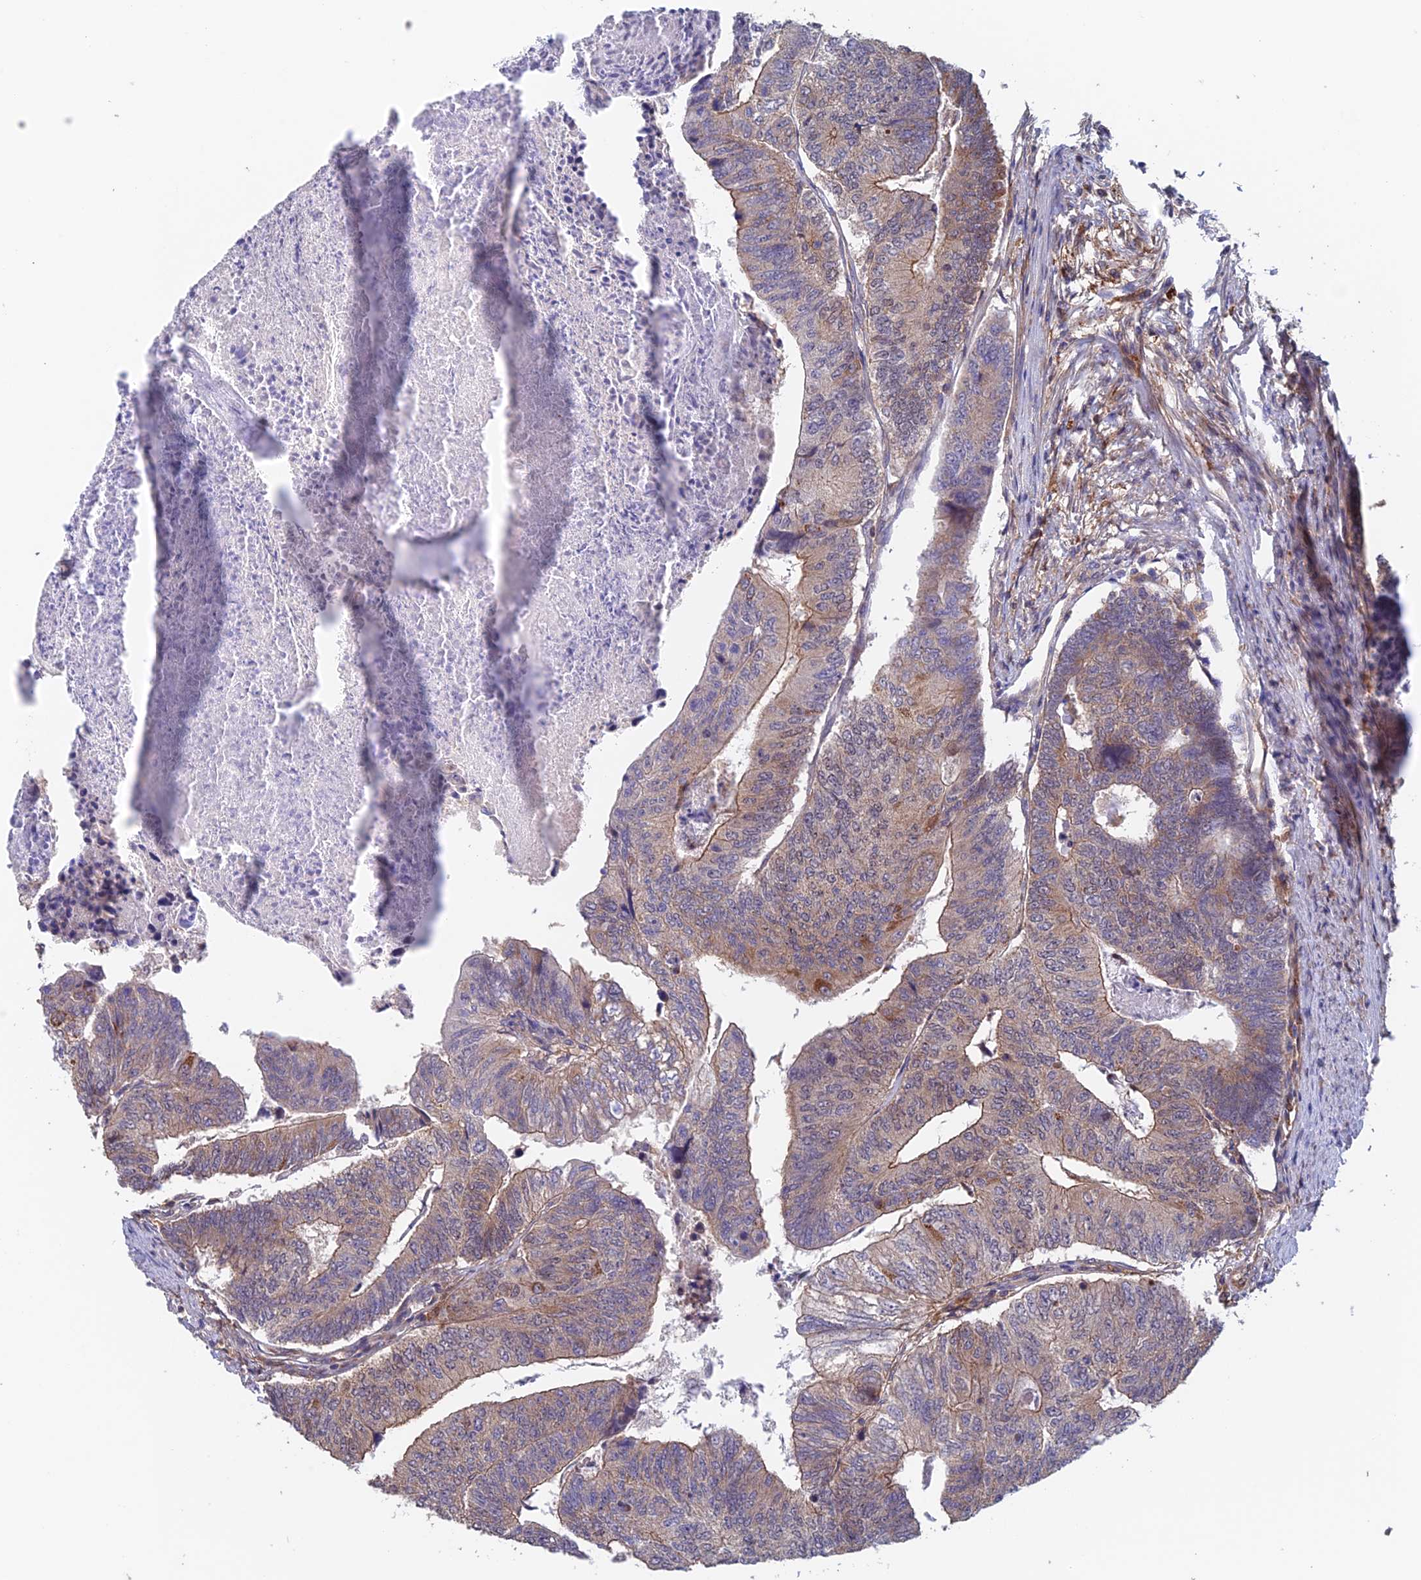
{"staining": {"intensity": "moderate", "quantity": ">75%", "location": "cytoplasmic/membranous"}, "tissue": "colorectal cancer", "cell_type": "Tumor cells", "image_type": "cancer", "snomed": [{"axis": "morphology", "description": "Adenocarcinoma, NOS"}, {"axis": "topography", "description": "Colon"}], "caption": "High-magnification brightfield microscopy of colorectal adenocarcinoma stained with DAB (brown) and counterstained with hematoxylin (blue). tumor cells exhibit moderate cytoplasmic/membranous expression is seen in about>75% of cells. (DAB = brown stain, brightfield microscopy at high magnification).", "gene": "NUDT16L1", "patient": {"sex": "female", "age": 67}}